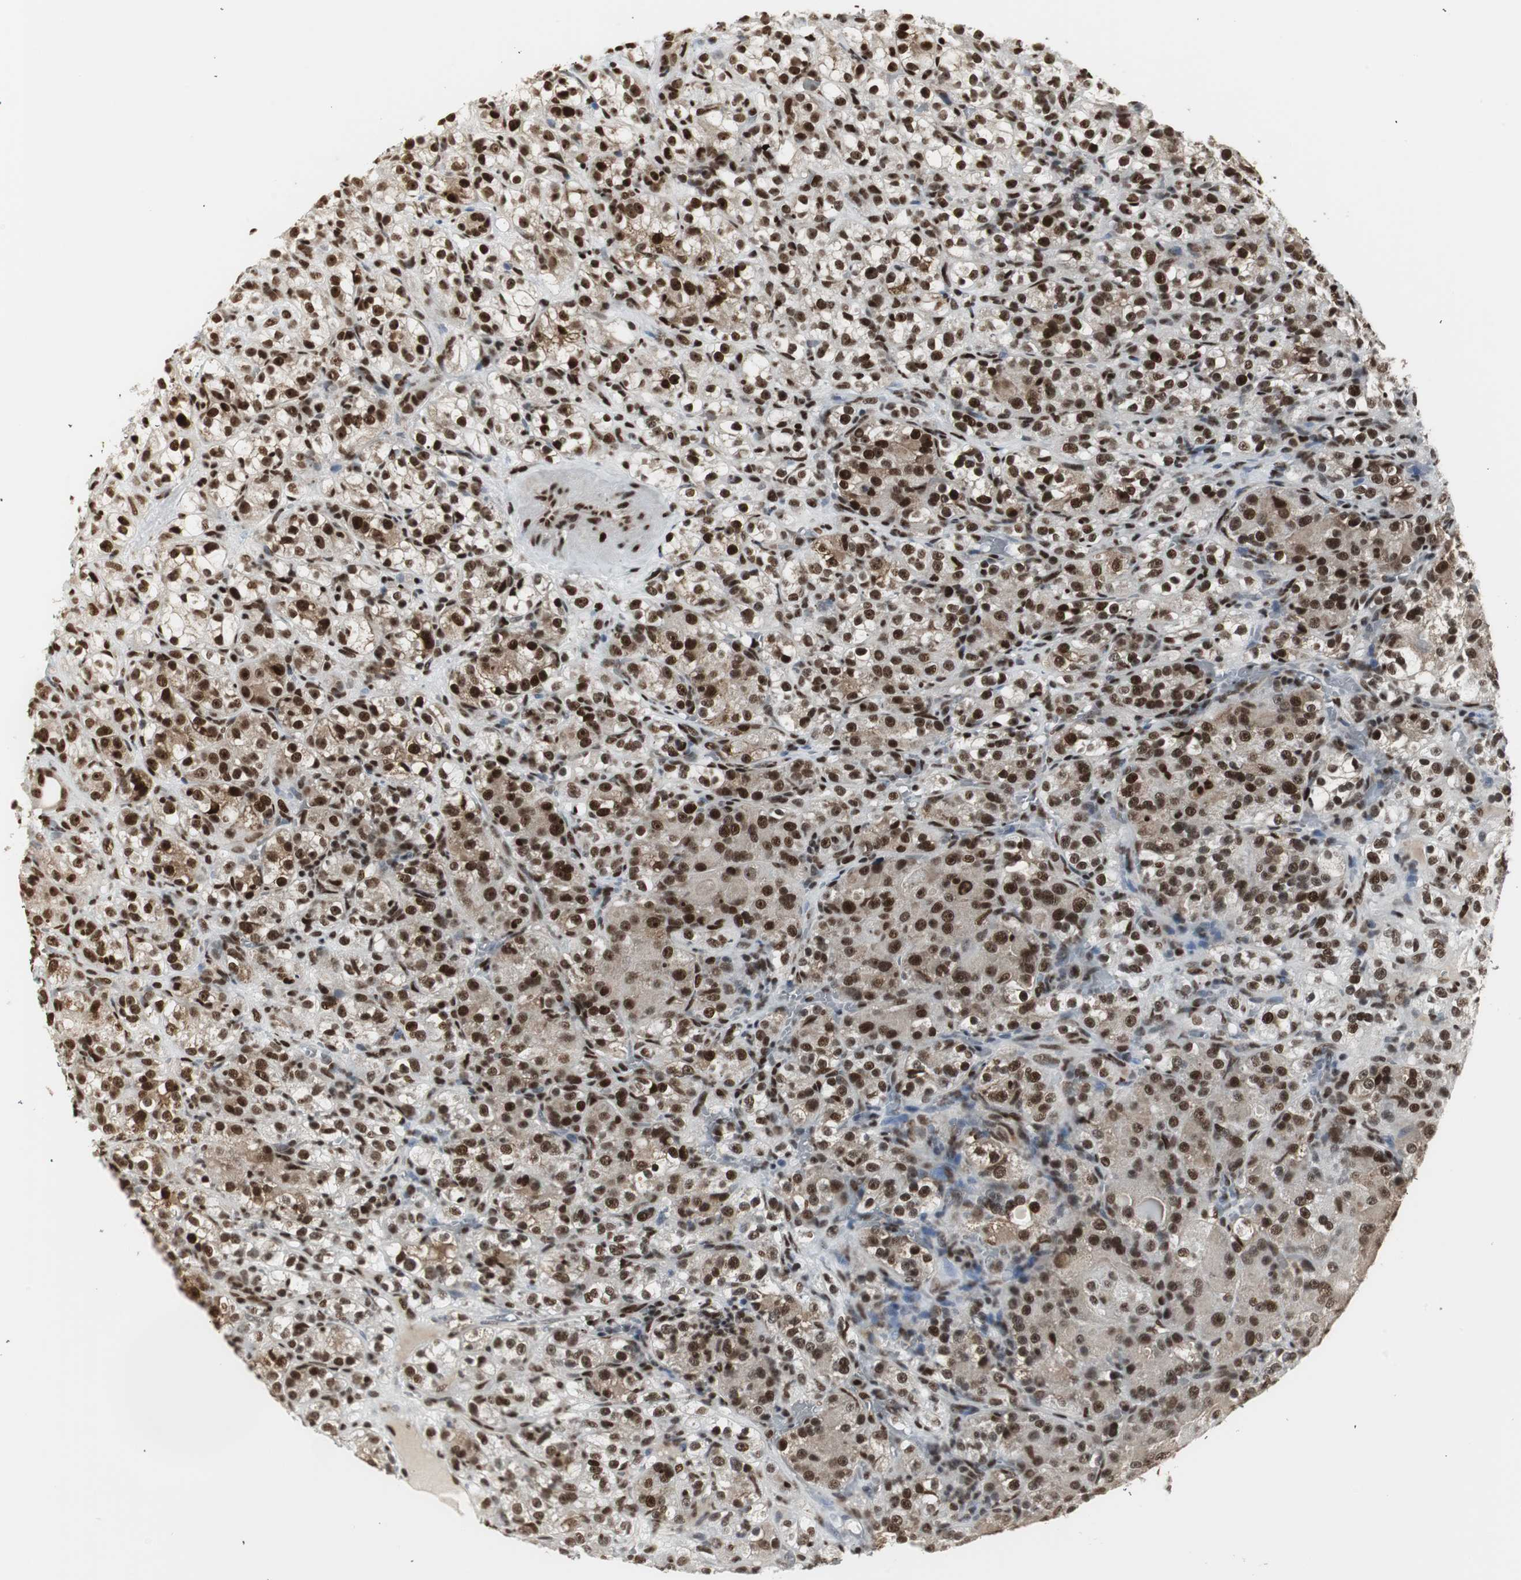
{"staining": {"intensity": "strong", "quantity": ">75%", "location": "cytoplasmic/membranous,nuclear"}, "tissue": "renal cancer", "cell_type": "Tumor cells", "image_type": "cancer", "snomed": [{"axis": "morphology", "description": "Normal tissue, NOS"}, {"axis": "morphology", "description": "Adenocarcinoma, NOS"}, {"axis": "topography", "description": "Kidney"}], "caption": "Protein analysis of adenocarcinoma (renal) tissue displays strong cytoplasmic/membranous and nuclear positivity in approximately >75% of tumor cells.", "gene": "PARN", "patient": {"sex": "male", "age": 61}}